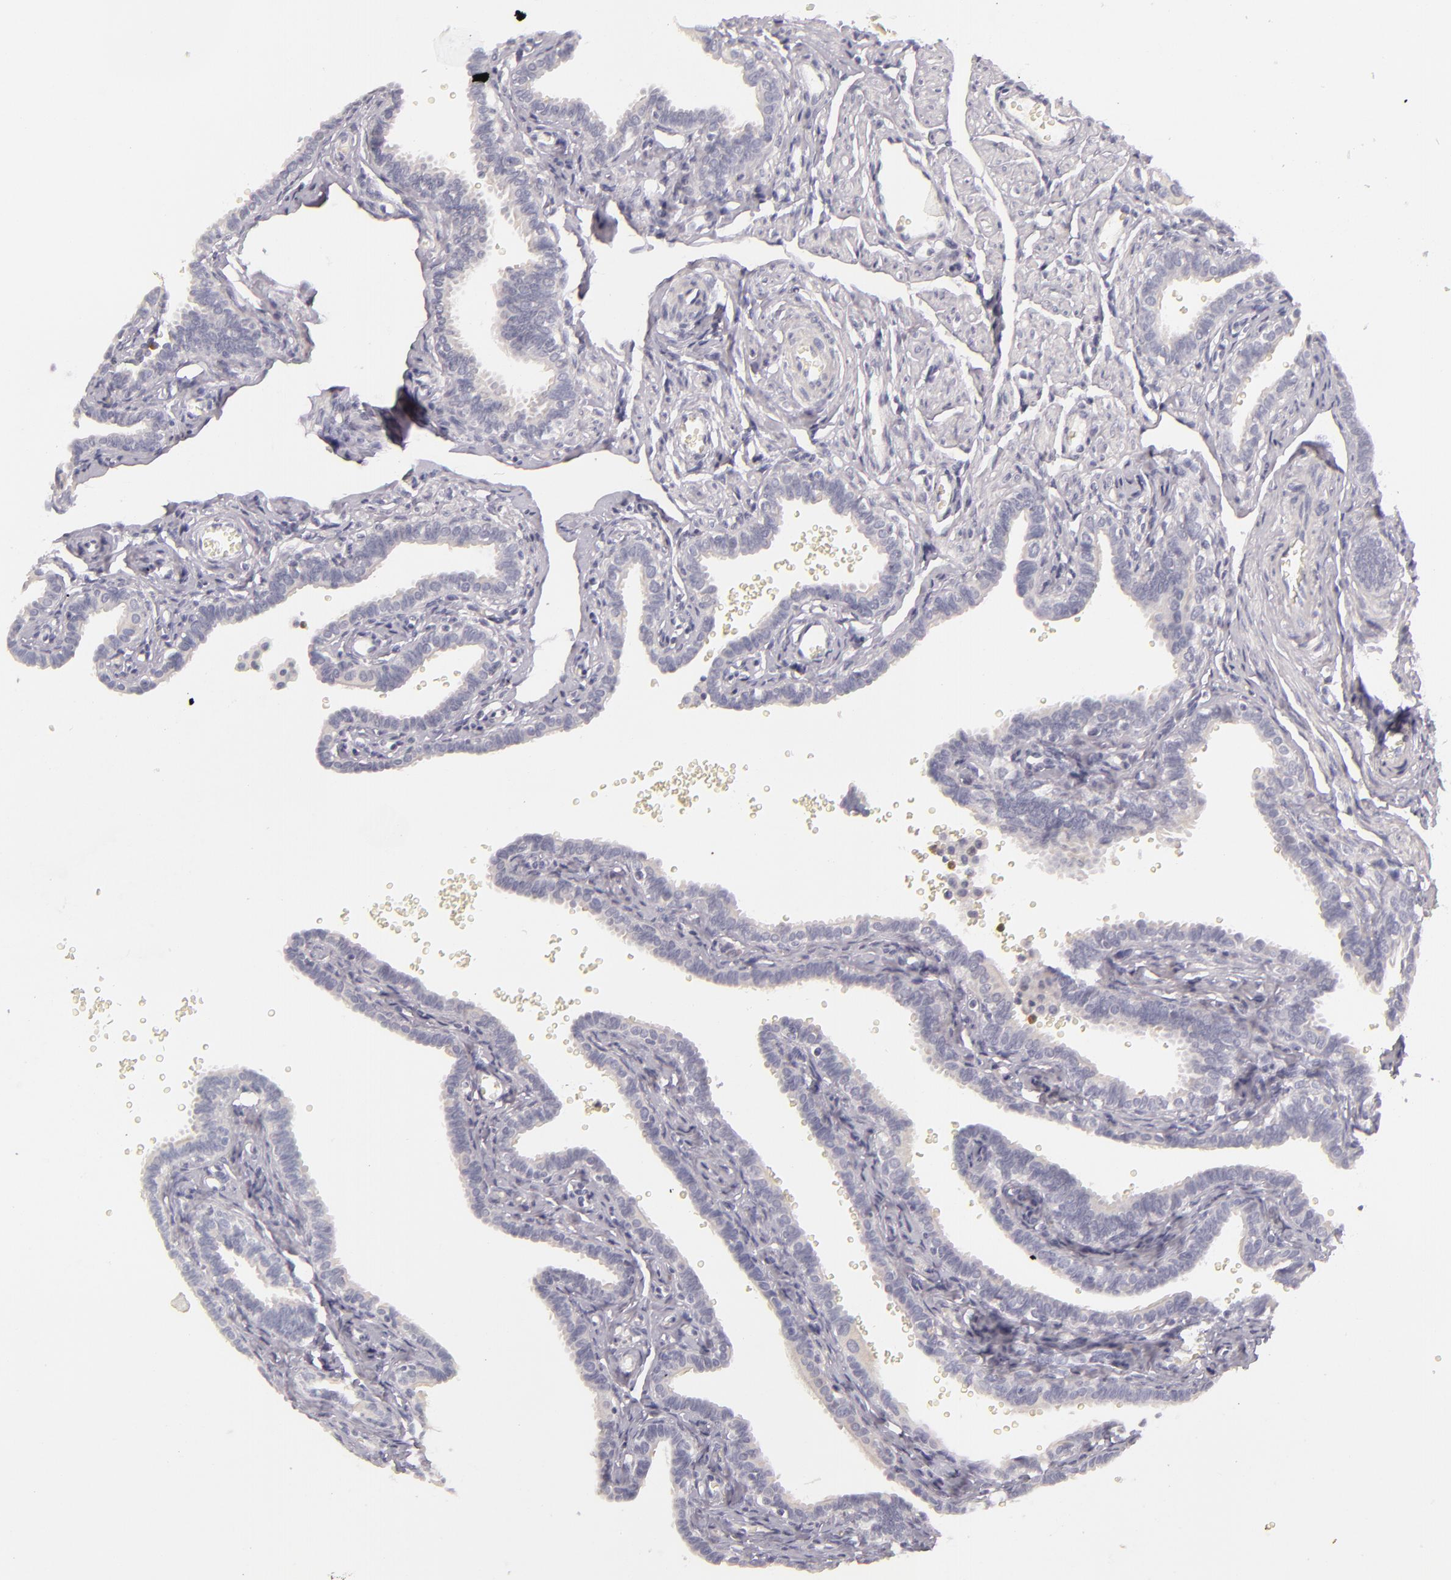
{"staining": {"intensity": "negative", "quantity": "none", "location": "none"}, "tissue": "fallopian tube", "cell_type": "Glandular cells", "image_type": "normal", "snomed": [{"axis": "morphology", "description": "Normal tissue, NOS"}, {"axis": "topography", "description": "Fallopian tube"}], "caption": "Glandular cells show no significant expression in benign fallopian tube.", "gene": "FAM181A", "patient": {"sex": "female", "age": 35}}